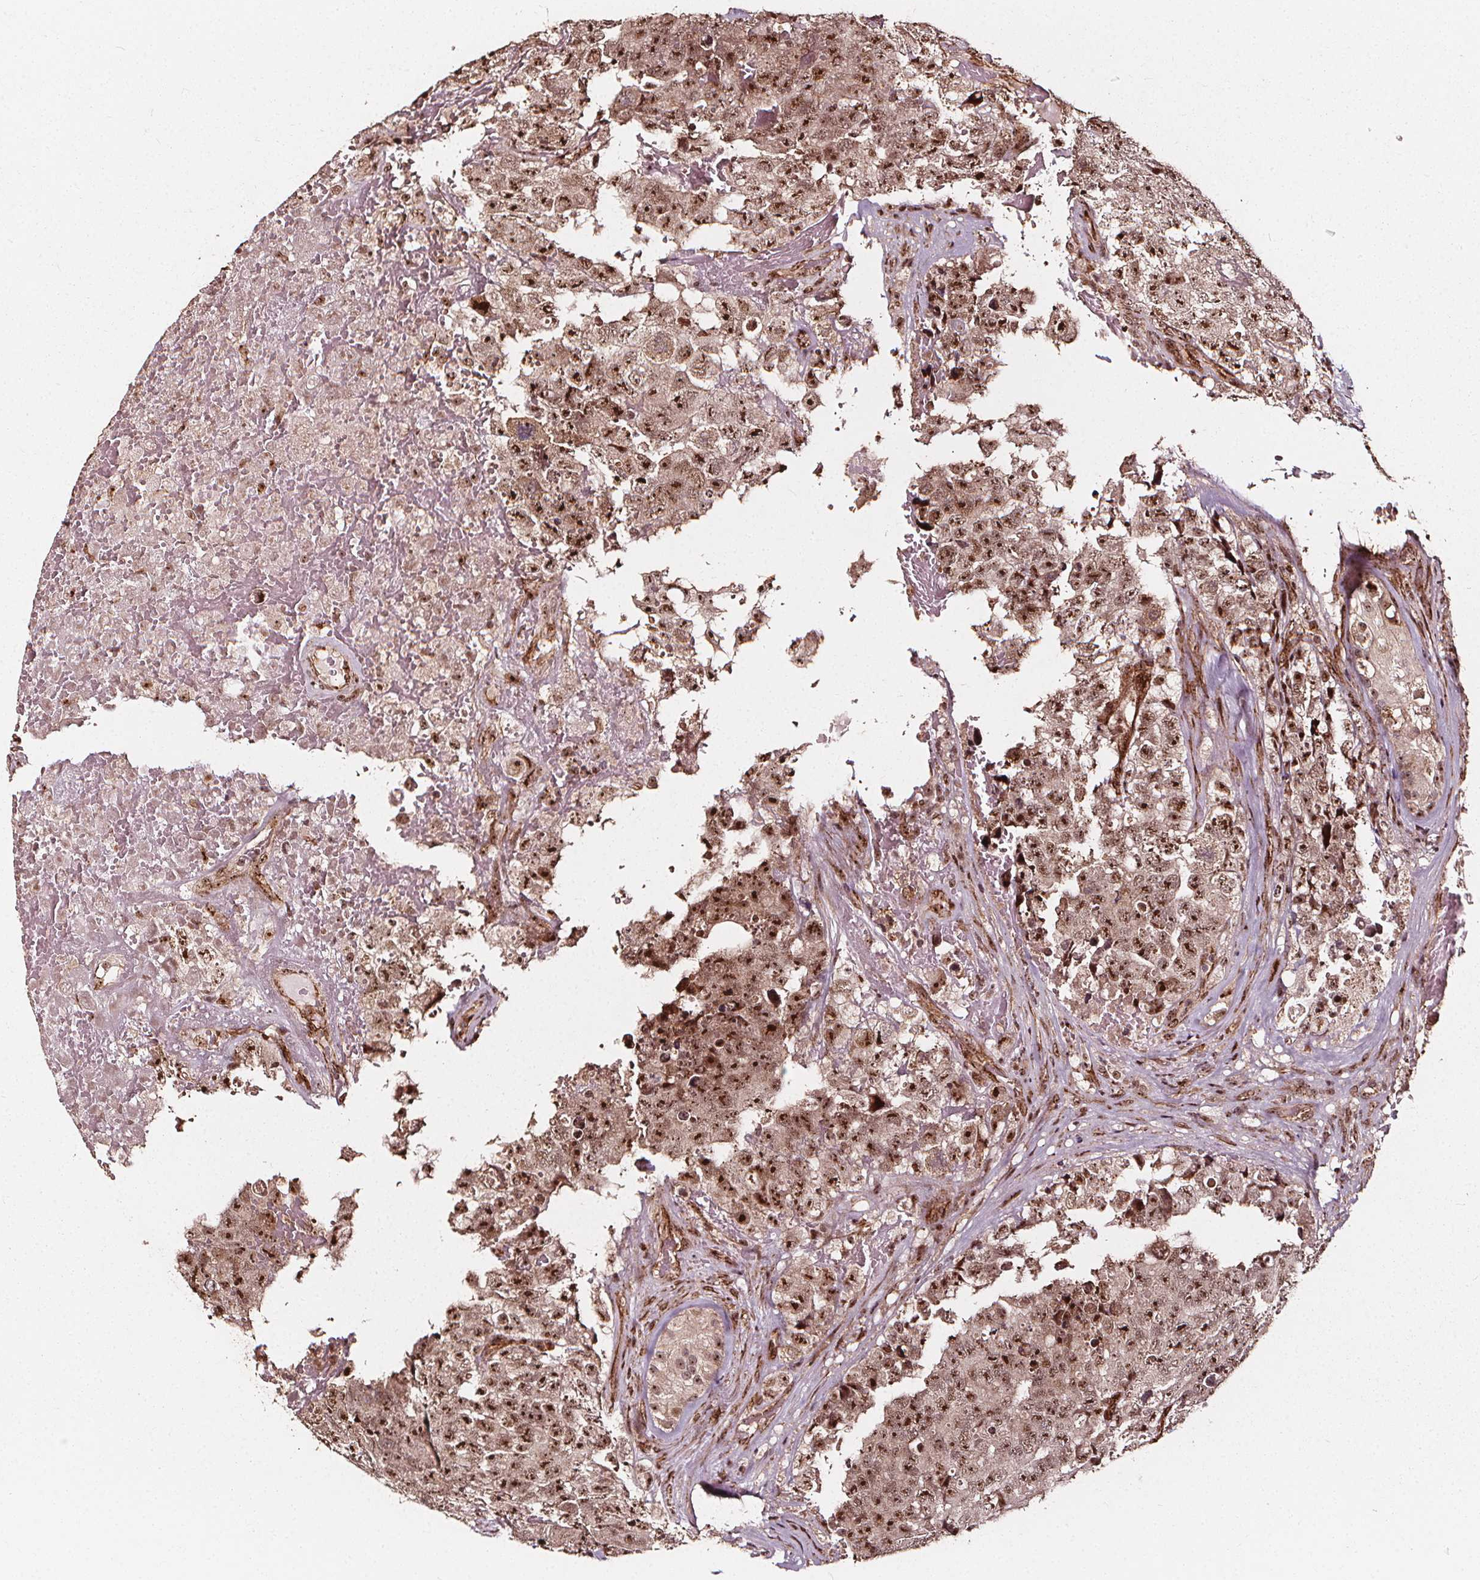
{"staining": {"intensity": "moderate", "quantity": ">75%", "location": "nuclear"}, "tissue": "testis cancer", "cell_type": "Tumor cells", "image_type": "cancer", "snomed": [{"axis": "morphology", "description": "Carcinoma, Embryonal, NOS"}, {"axis": "topography", "description": "Testis"}], "caption": "Immunohistochemical staining of testis cancer exhibits moderate nuclear protein expression in approximately >75% of tumor cells.", "gene": "EXOSC9", "patient": {"sex": "male", "age": 18}}